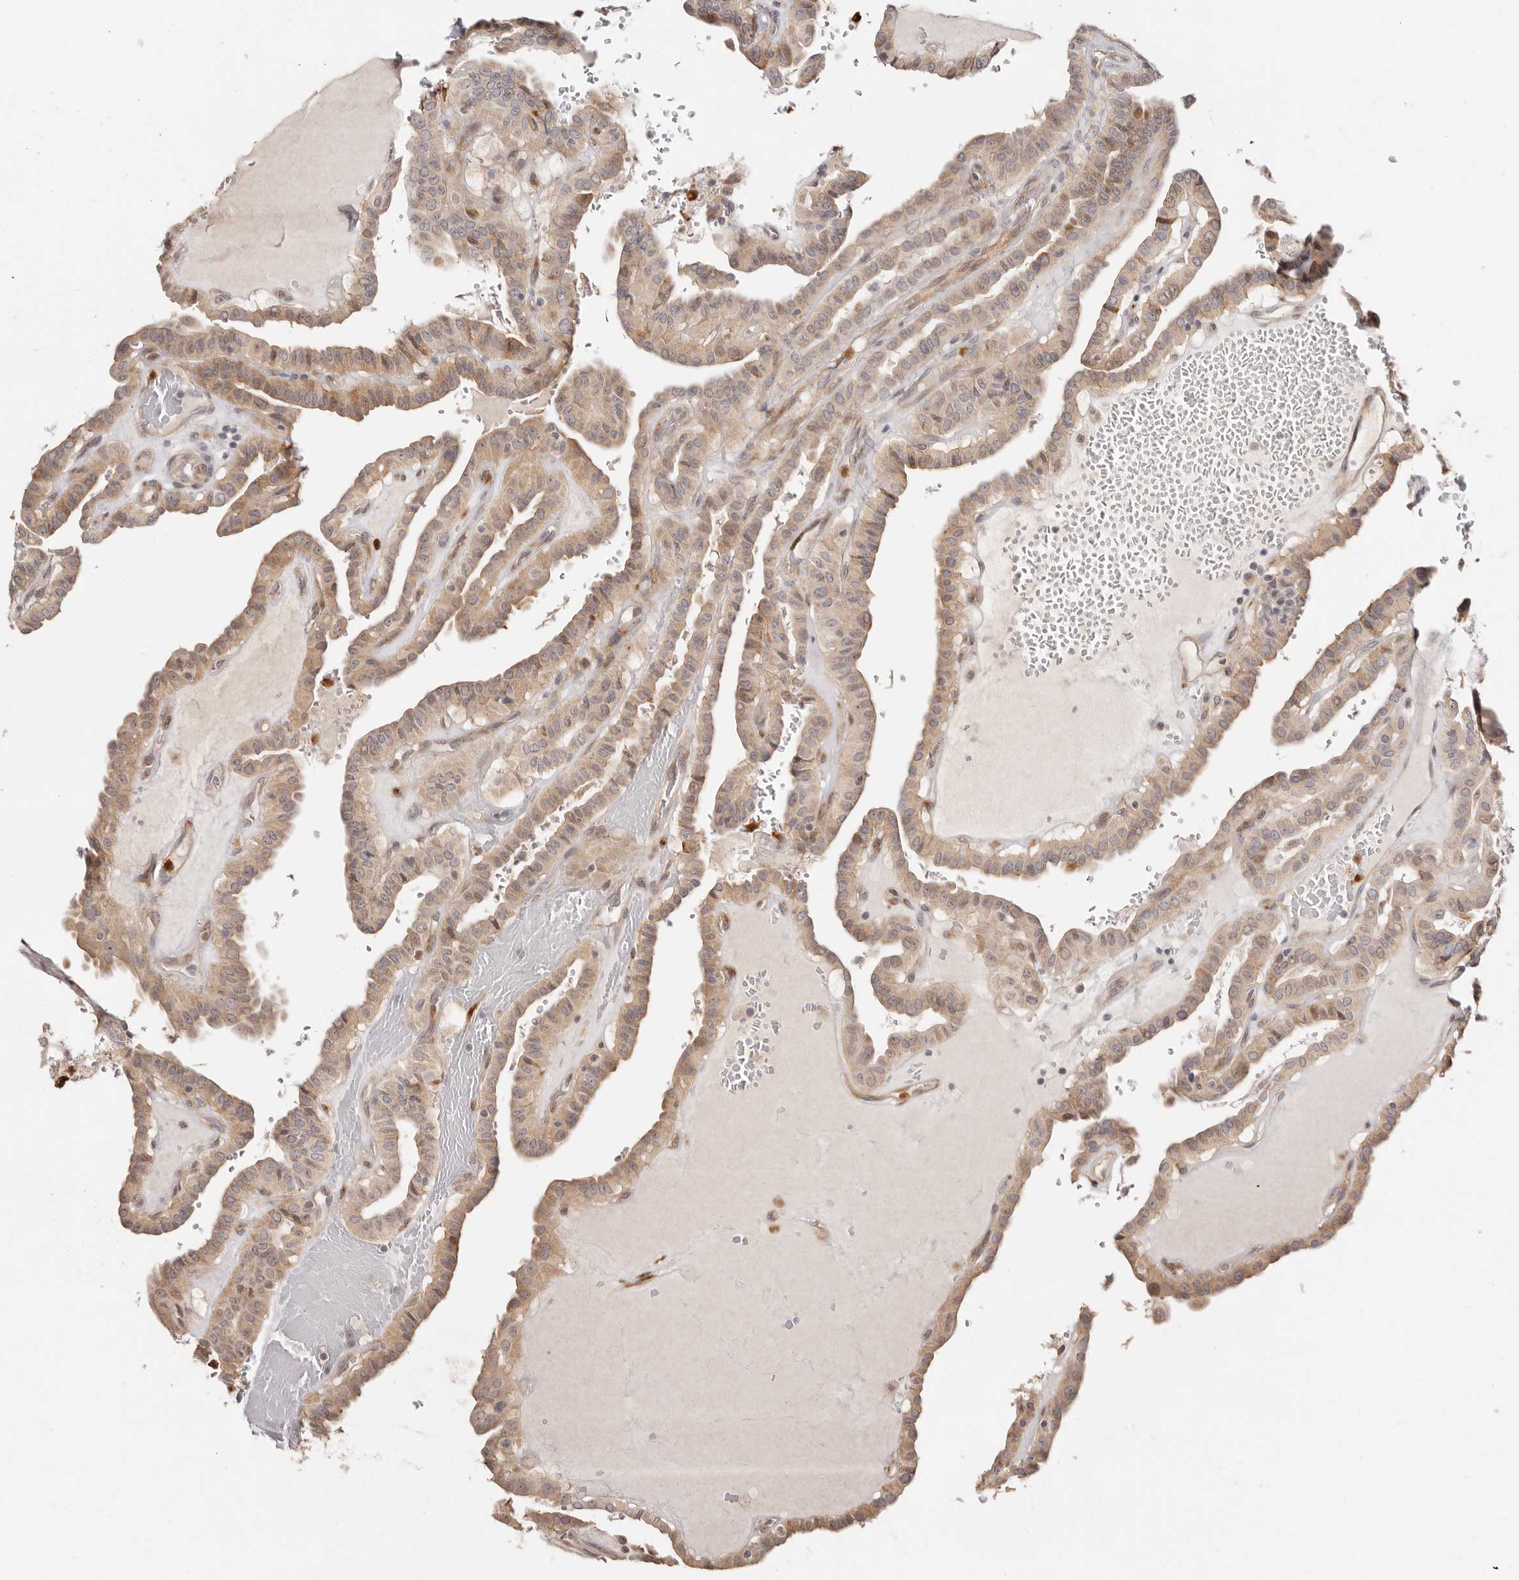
{"staining": {"intensity": "moderate", "quantity": "25%-75%", "location": "cytoplasmic/membranous"}, "tissue": "thyroid cancer", "cell_type": "Tumor cells", "image_type": "cancer", "snomed": [{"axis": "morphology", "description": "Papillary adenocarcinoma, NOS"}, {"axis": "topography", "description": "Thyroid gland"}], "caption": "IHC staining of thyroid papillary adenocarcinoma, which shows medium levels of moderate cytoplasmic/membranous expression in about 25%-75% of tumor cells indicating moderate cytoplasmic/membranous protein expression. The staining was performed using DAB (3,3'-diaminobenzidine) (brown) for protein detection and nuclei were counterstained in hematoxylin (blue).", "gene": "BCL2L15", "patient": {"sex": "male", "age": 77}}